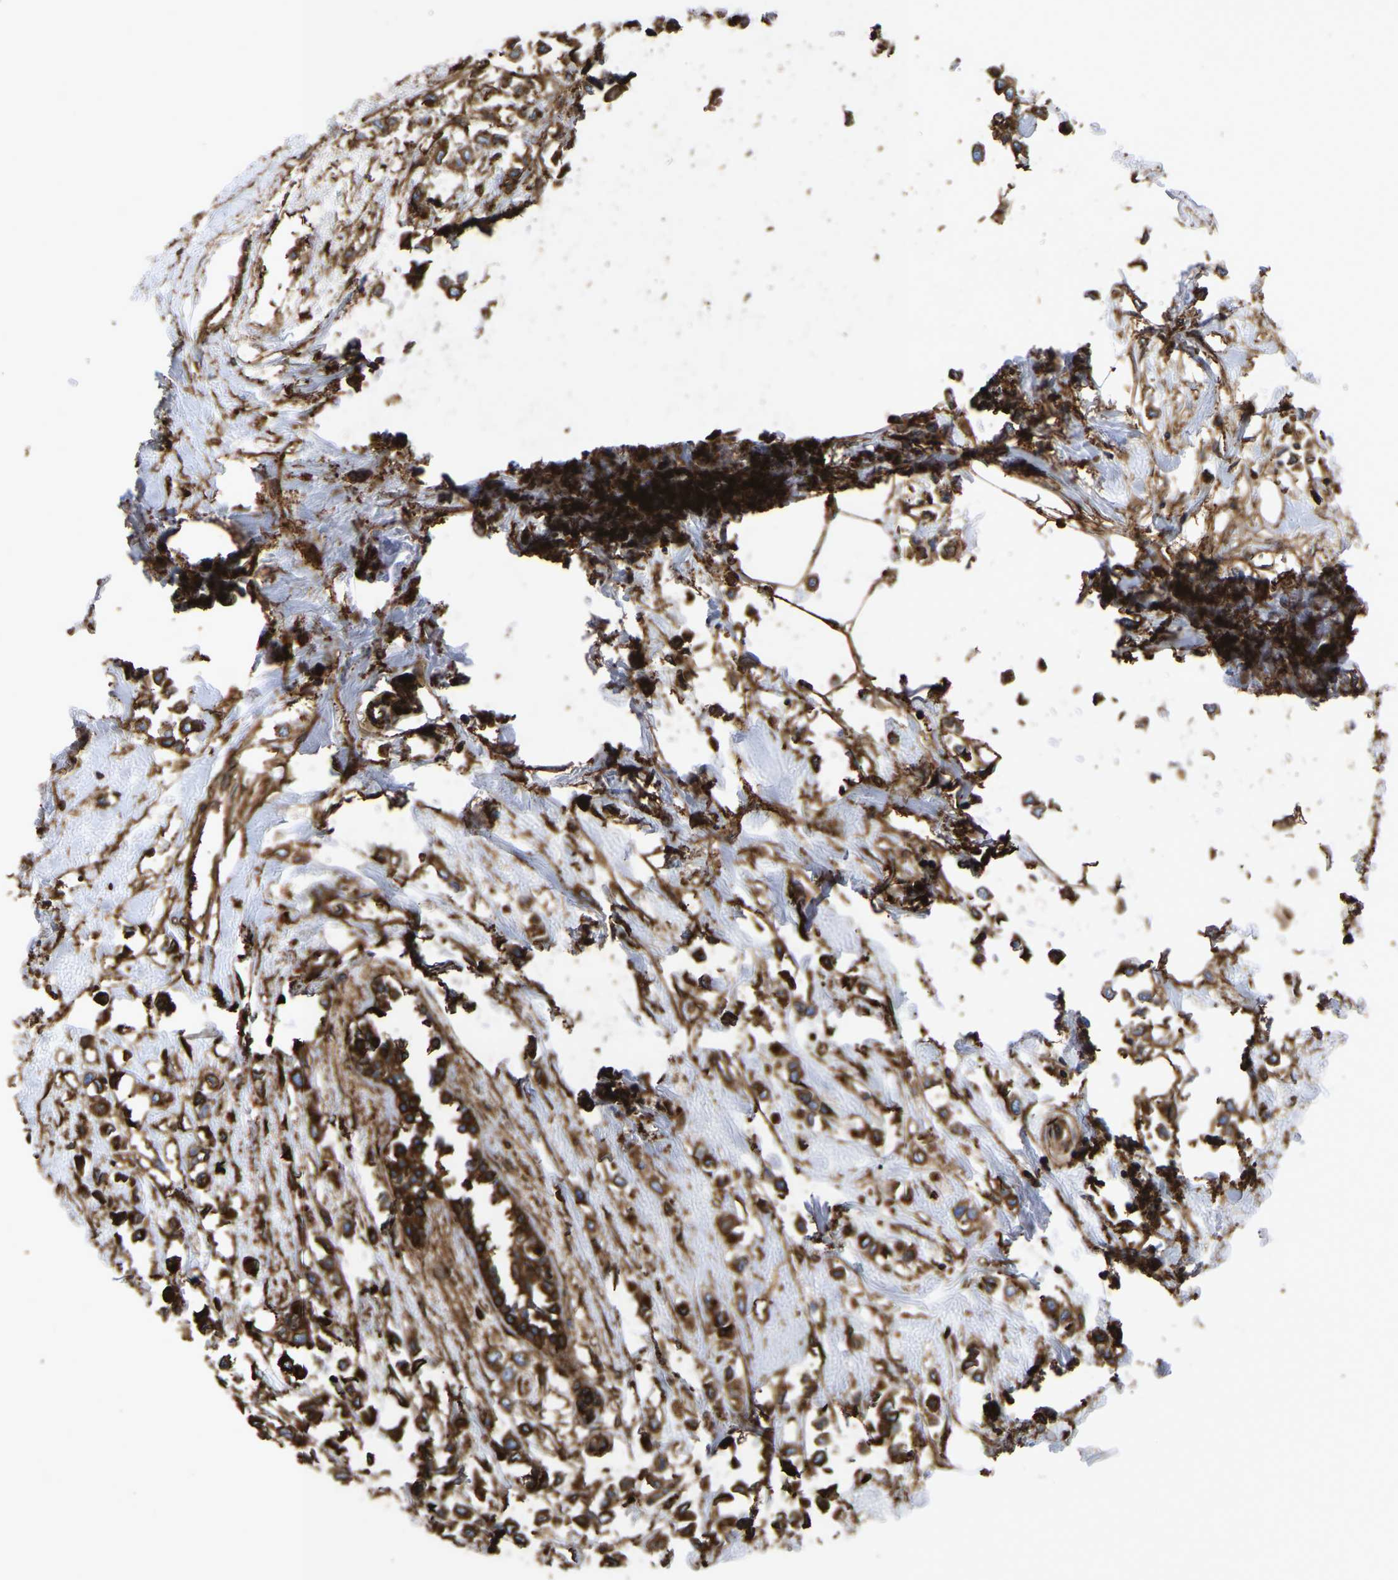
{"staining": {"intensity": "moderate", "quantity": ">75%", "location": "cytoplasmic/membranous"}, "tissue": "breast cancer", "cell_type": "Tumor cells", "image_type": "cancer", "snomed": [{"axis": "morphology", "description": "Lobular carcinoma"}, {"axis": "topography", "description": "Breast"}], "caption": "Tumor cells display medium levels of moderate cytoplasmic/membranous positivity in approximately >75% of cells in breast cancer (lobular carcinoma).", "gene": "LIF", "patient": {"sex": "female", "age": 51}}